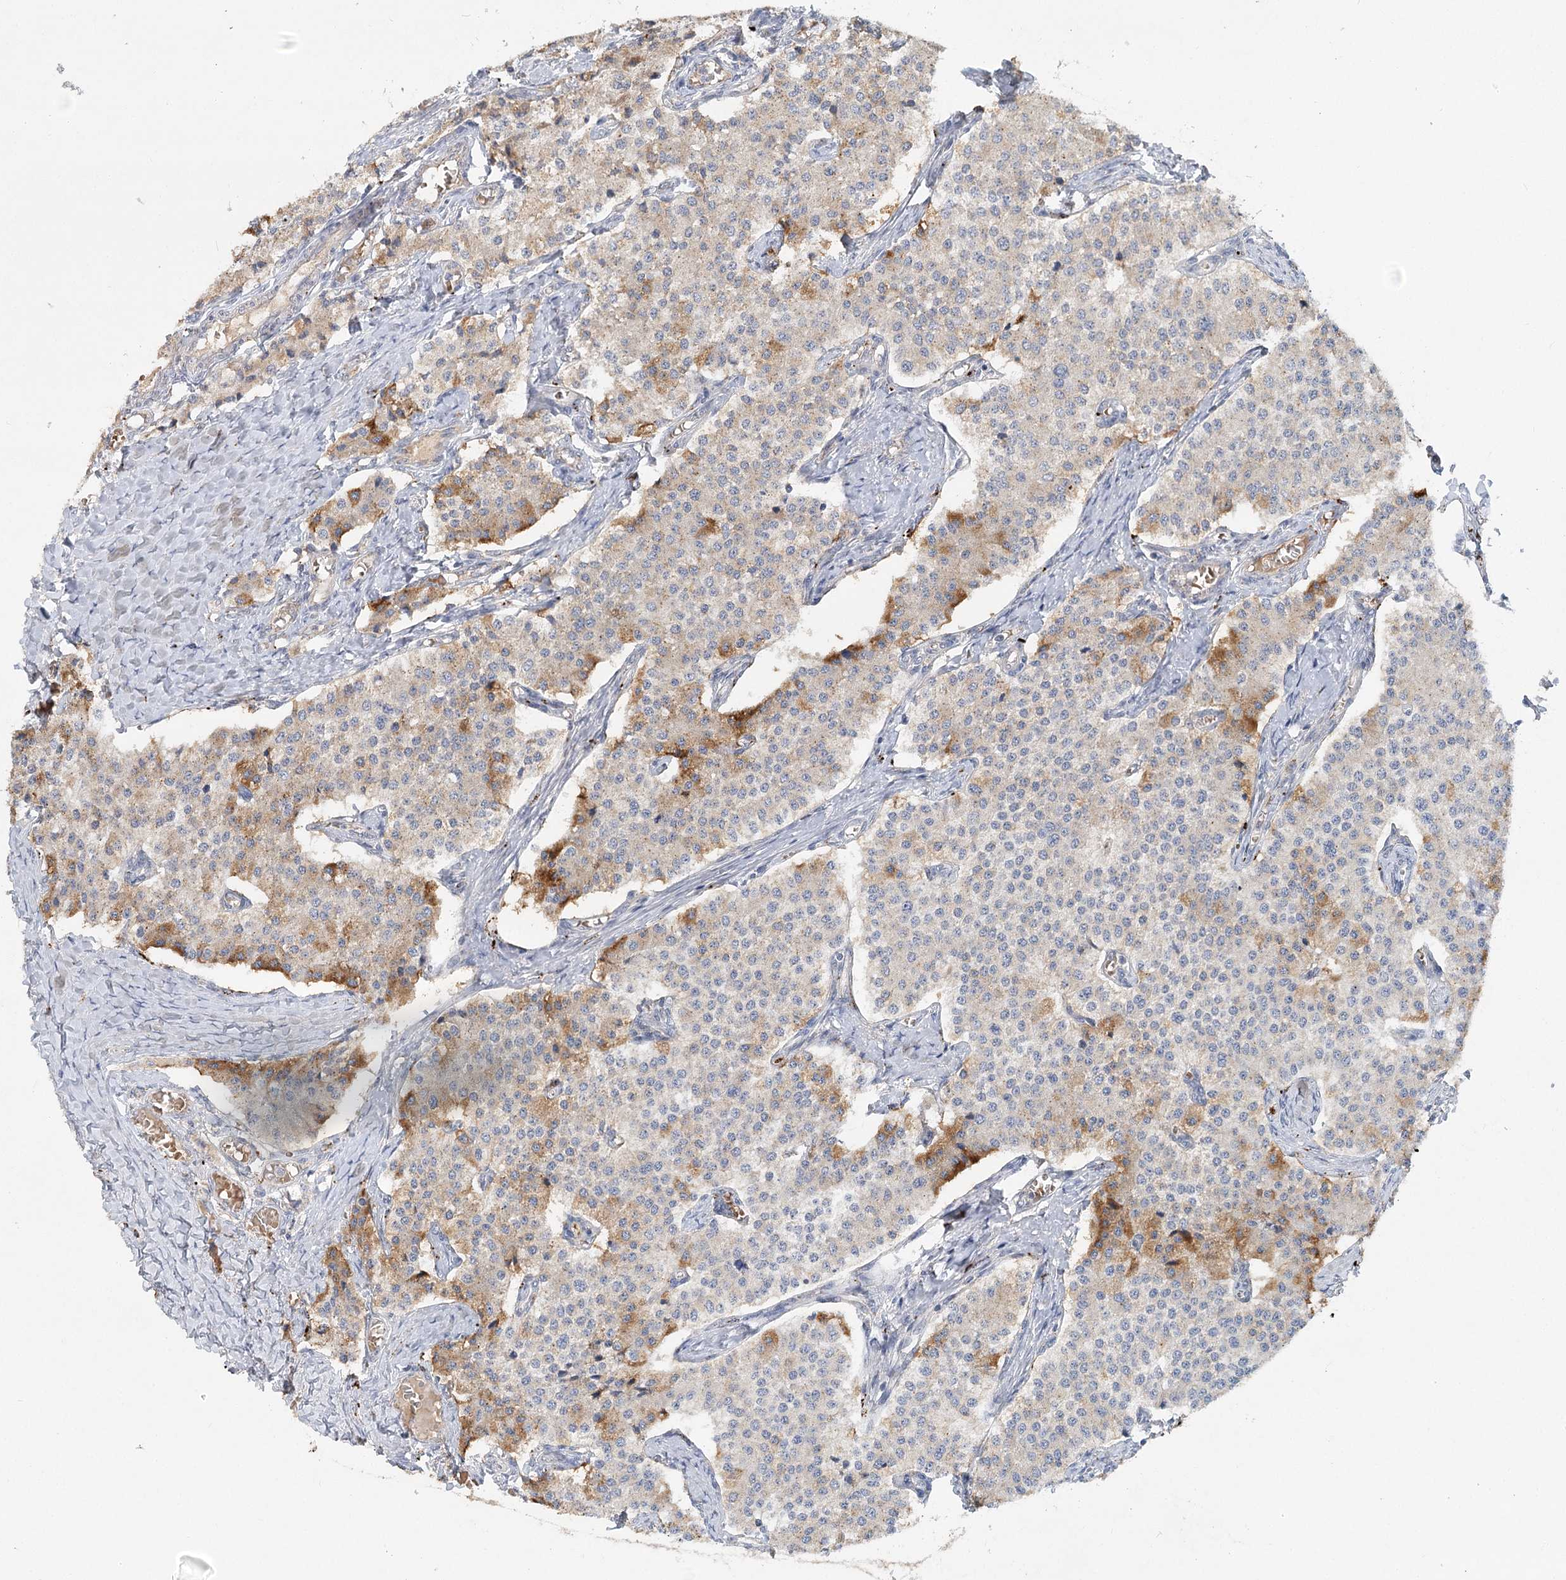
{"staining": {"intensity": "moderate", "quantity": "<25%", "location": "cytoplasmic/membranous"}, "tissue": "carcinoid", "cell_type": "Tumor cells", "image_type": "cancer", "snomed": [{"axis": "morphology", "description": "Carcinoid, malignant, NOS"}, {"axis": "topography", "description": "Colon"}], "caption": "About <25% of tumor cells in human carcinoid reveal moderate cytoplasmic/membranous protein staining as visualized by brown immunohistochemical staining.", "gene": "PYROXD2", "patient": {"sex": "female", "age": 52}}